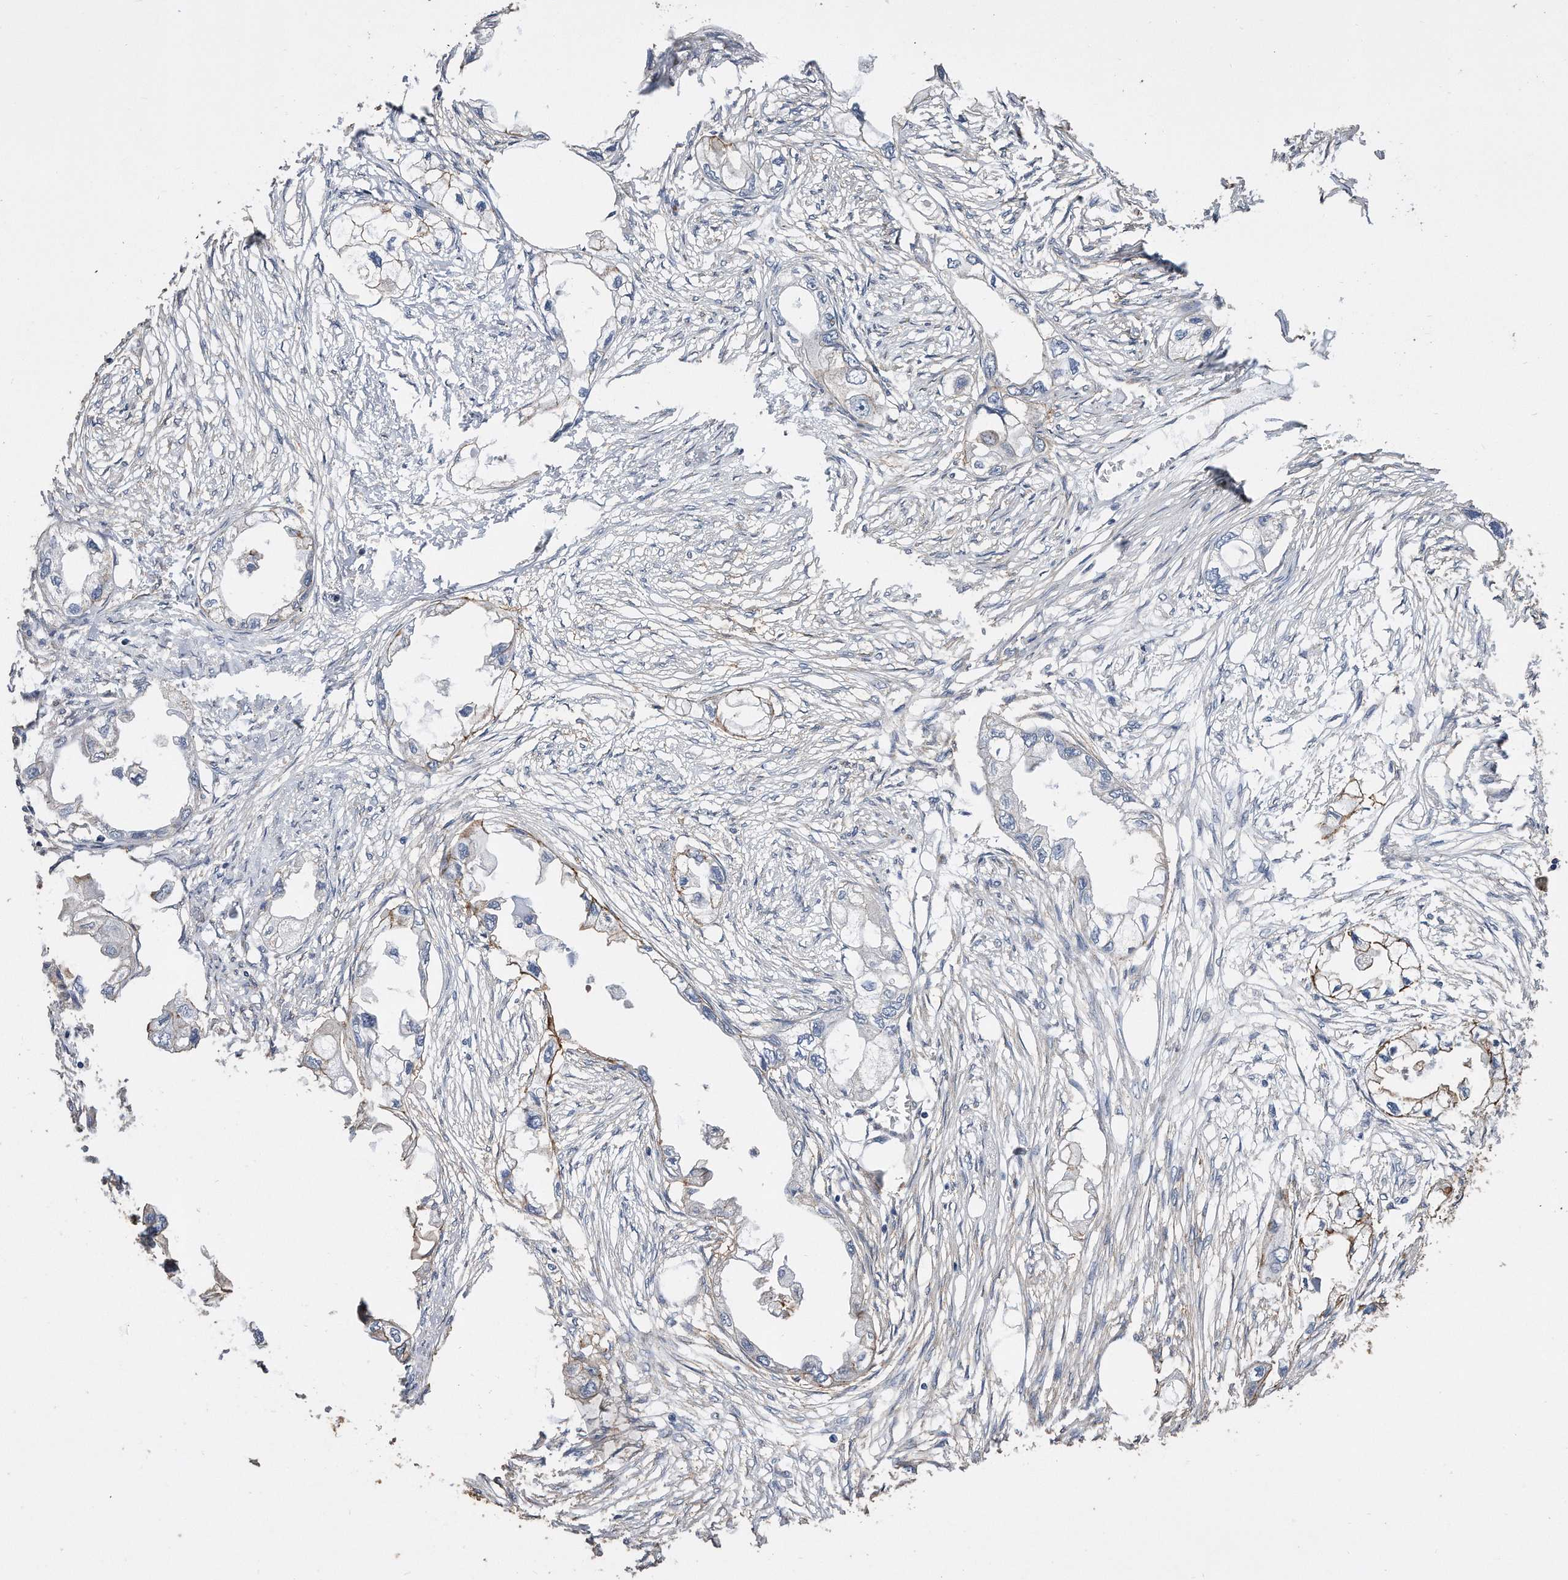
{"staining": {"intensity": "negative", "quantity": "none", "location": "none"}, "tissue": "endometrial cancer", "cell_type": "Tumor cells", "image_type": "cancer", "snomed": [{"axis": "morphology", "description": "Adenocarcinoma, NOS"}, {"axis": "morphology", "description": "Adenocarcinoma, metastatic, NOS"}, {"axis": "topography", "description": "Adipose tissue"}, {"axis": "topography", "description": "Endometrium"}], "caption": "This micrograph is of endometrial cancer (adenocarcinoma) stained with immunohistochemistry (IHC) to label a protein in brown with the nuclei are counter-stained blue. There is no expression in tumor cells.", "gene": "CDCP1", "patient": {"sex": "female", "age": 67}}